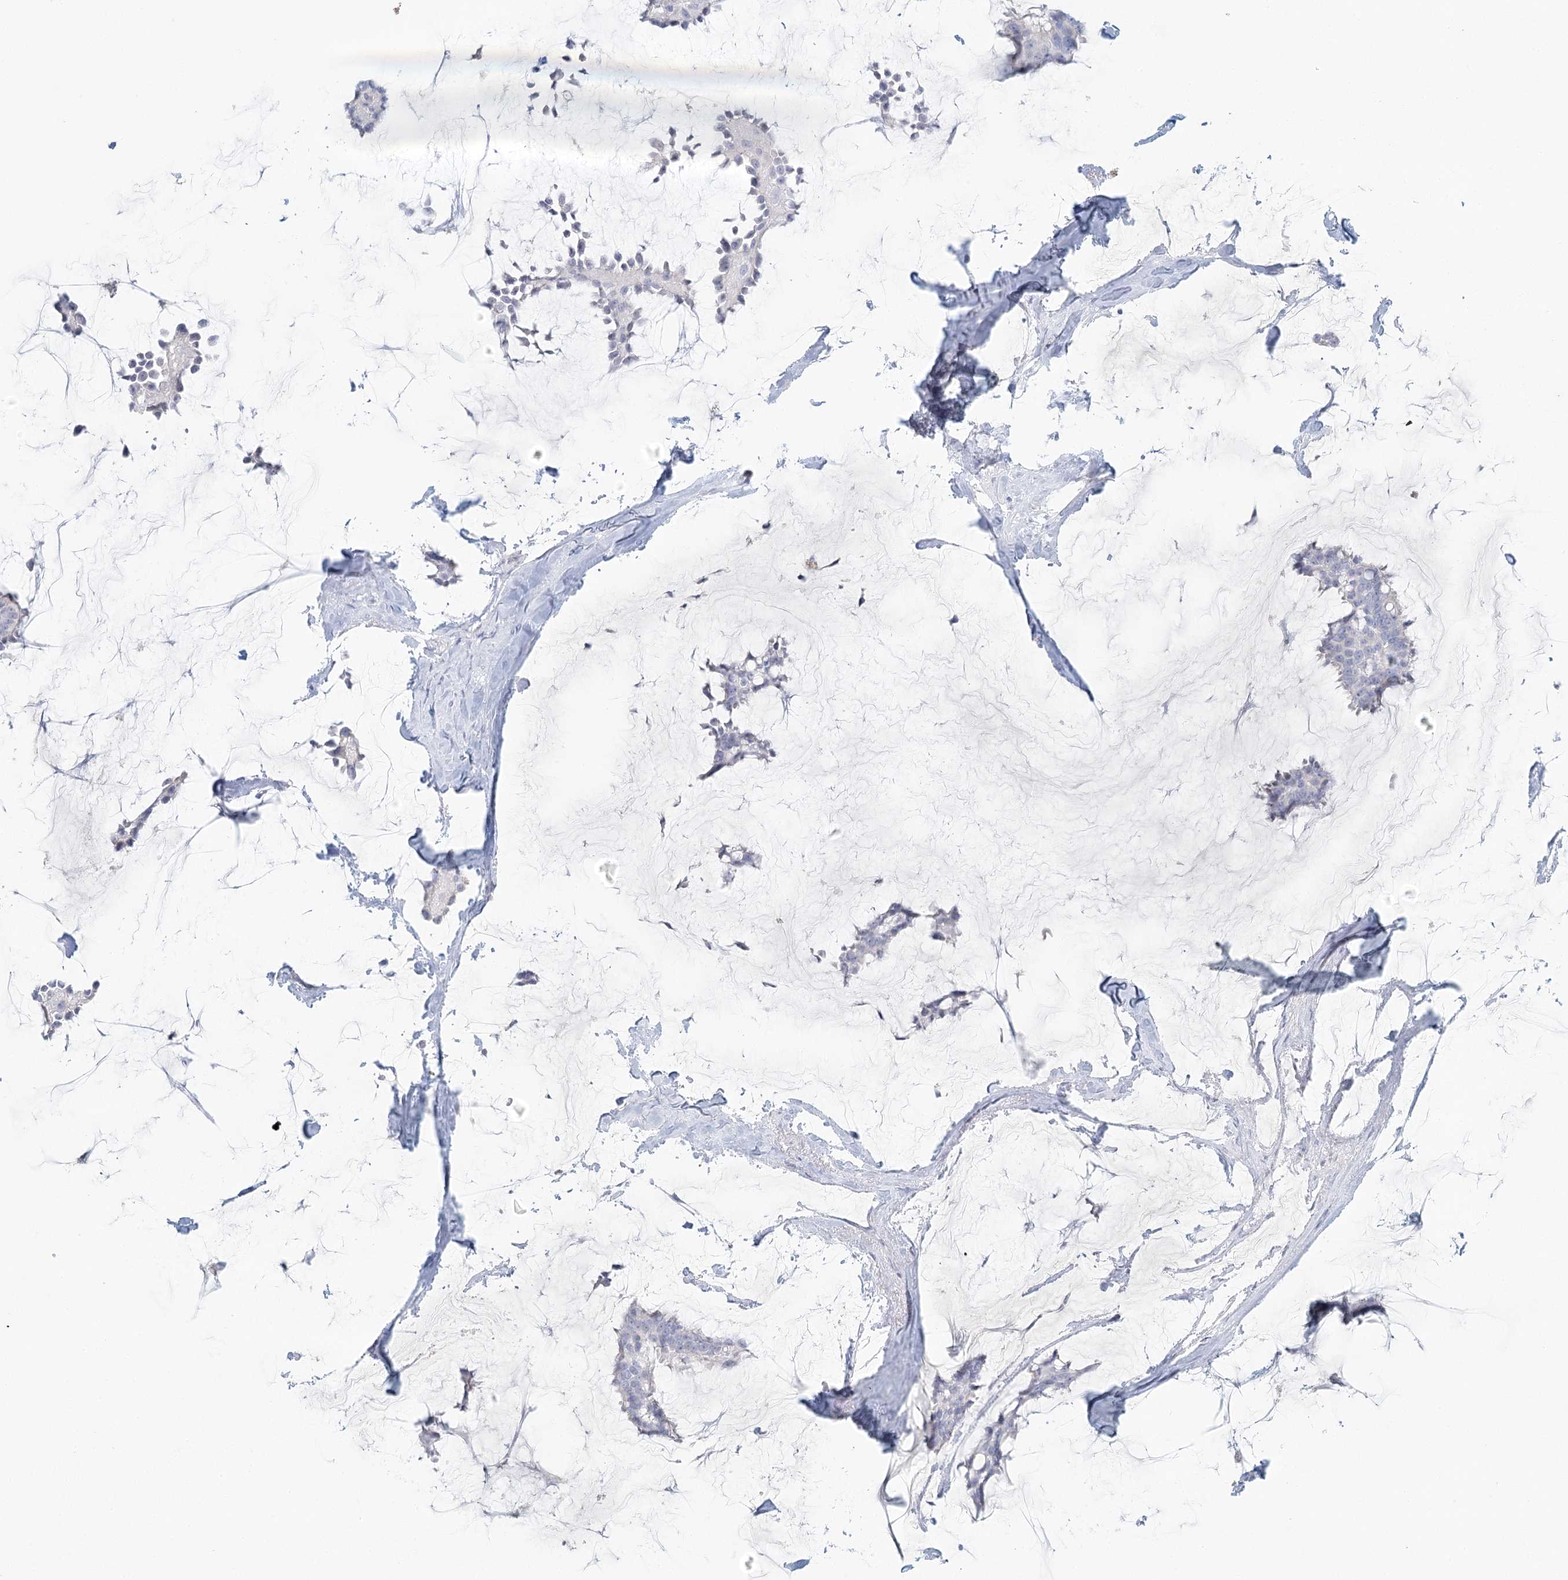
{"staining": {"intensity": "negative", "quantity": "none", "location": "none"}, "tissue": "breast cancer", "cell_type": "Tumor cells", "image_type": "cancer", "snomed": [{"axis": "morphology", "description": "Duct carcinoma"}, {"axis": "topography", "description": "Breast"}], "caption": "Immunohistochemistry (IHC) photomicrograph of neoplastic tissue: human breast cancer (invasive ductal carcinoma) stained with DAB displays no significant protein expression in tumor cells.", "gene": "DMGDH", "patient": {"sex": "female", "age": 93}}